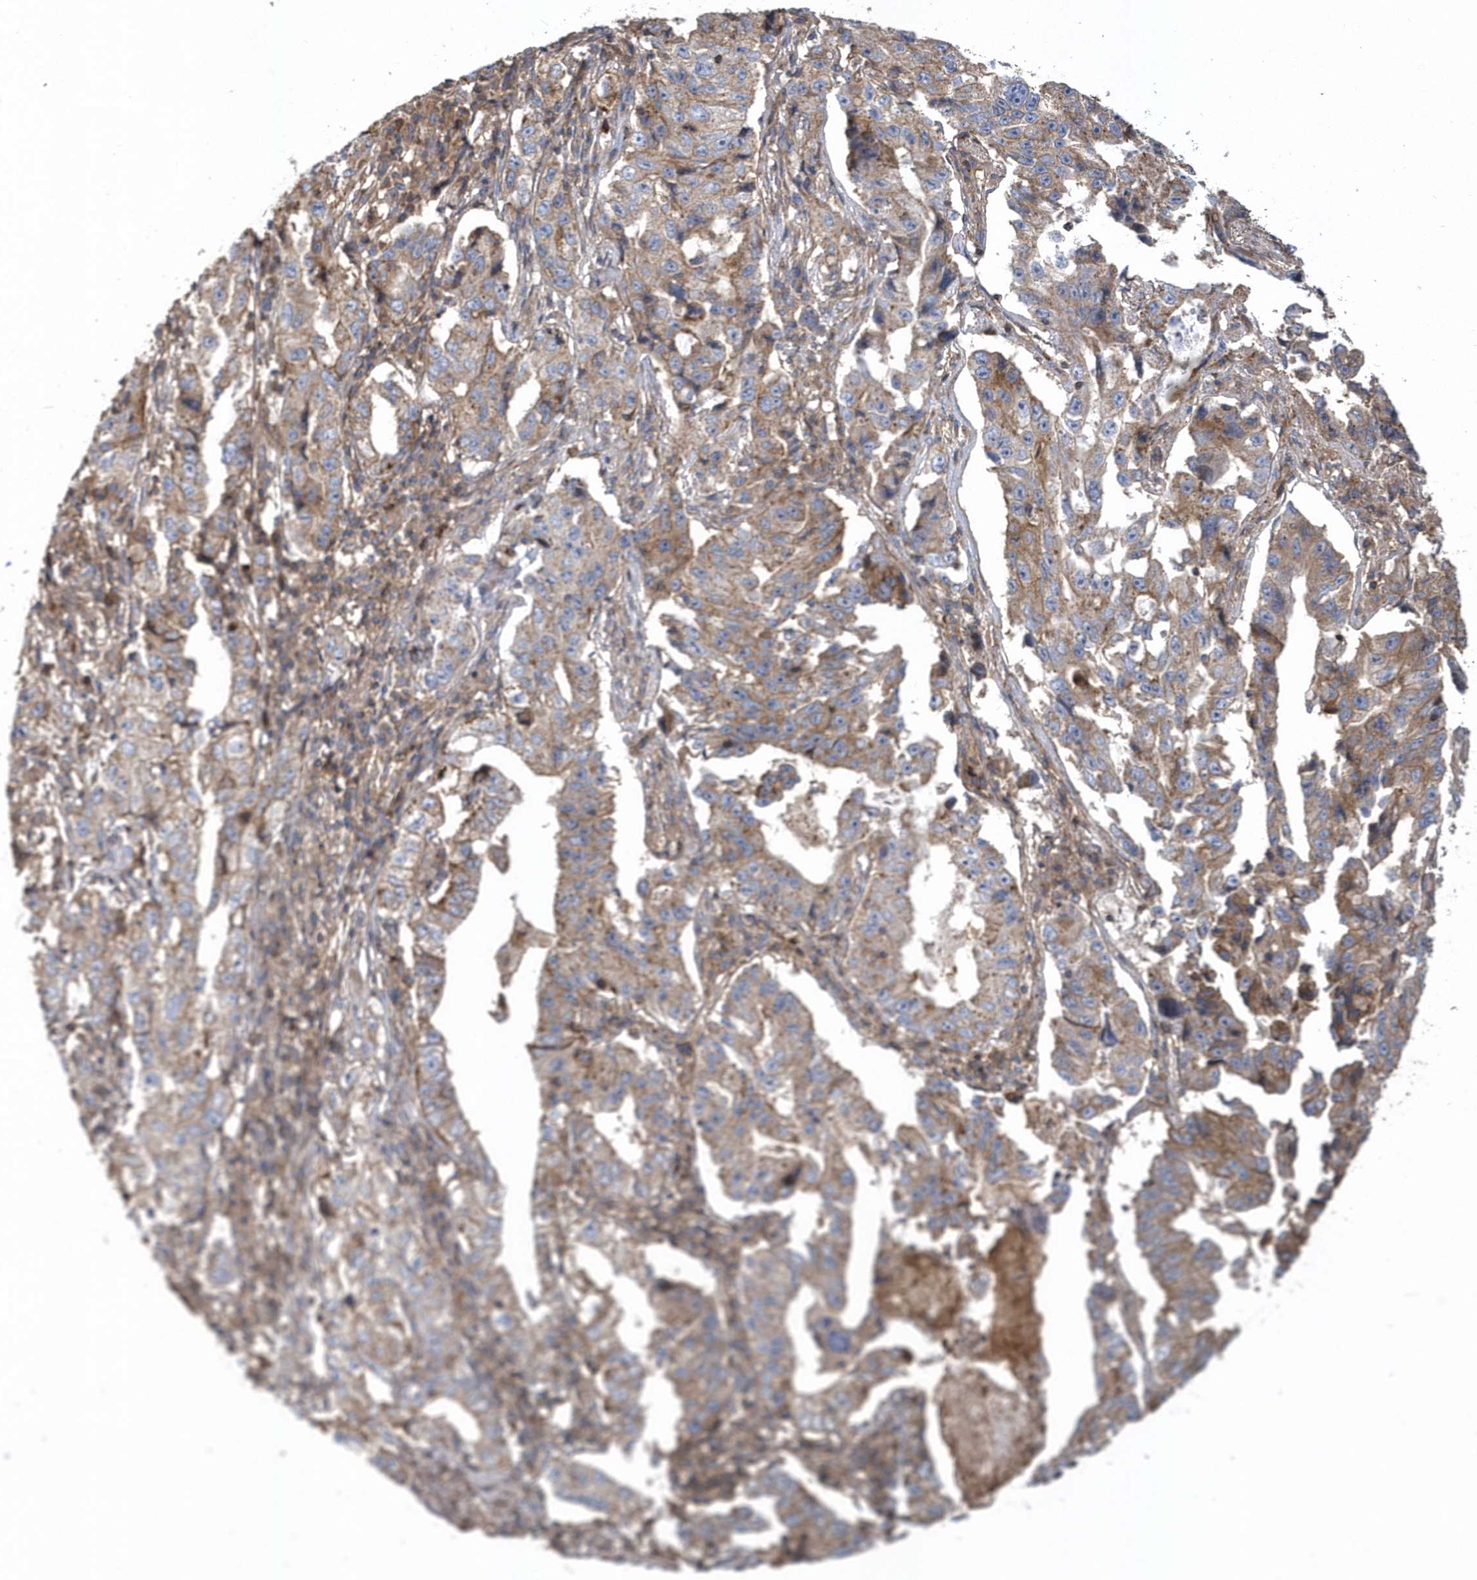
{"staining": {"intensity": "weak", "quantity": ">75%", "location": "cytoplasmic/membranous"}, "tissue": "lung cancer", "cell_type": "Tumor cells", "image_type": "cancer", "snomed": [{"axis": "morphology", "description": "Adenocarcinoma, NOS"}, {"axis": "topography", "description": "Lung"}], "caption": "DAB immunohistochemical staining of human lung cancer demonstrates weak cytoplasmic/membranous protein positivity in approximately >75% of tumor cells. The staining is performed using DAB brown chromogen to label protein expression. The nuclei are counter-stained blue using hematoxylin.", "gene": "TRAIP", "patient": {"sex": "female", "age": 51}}